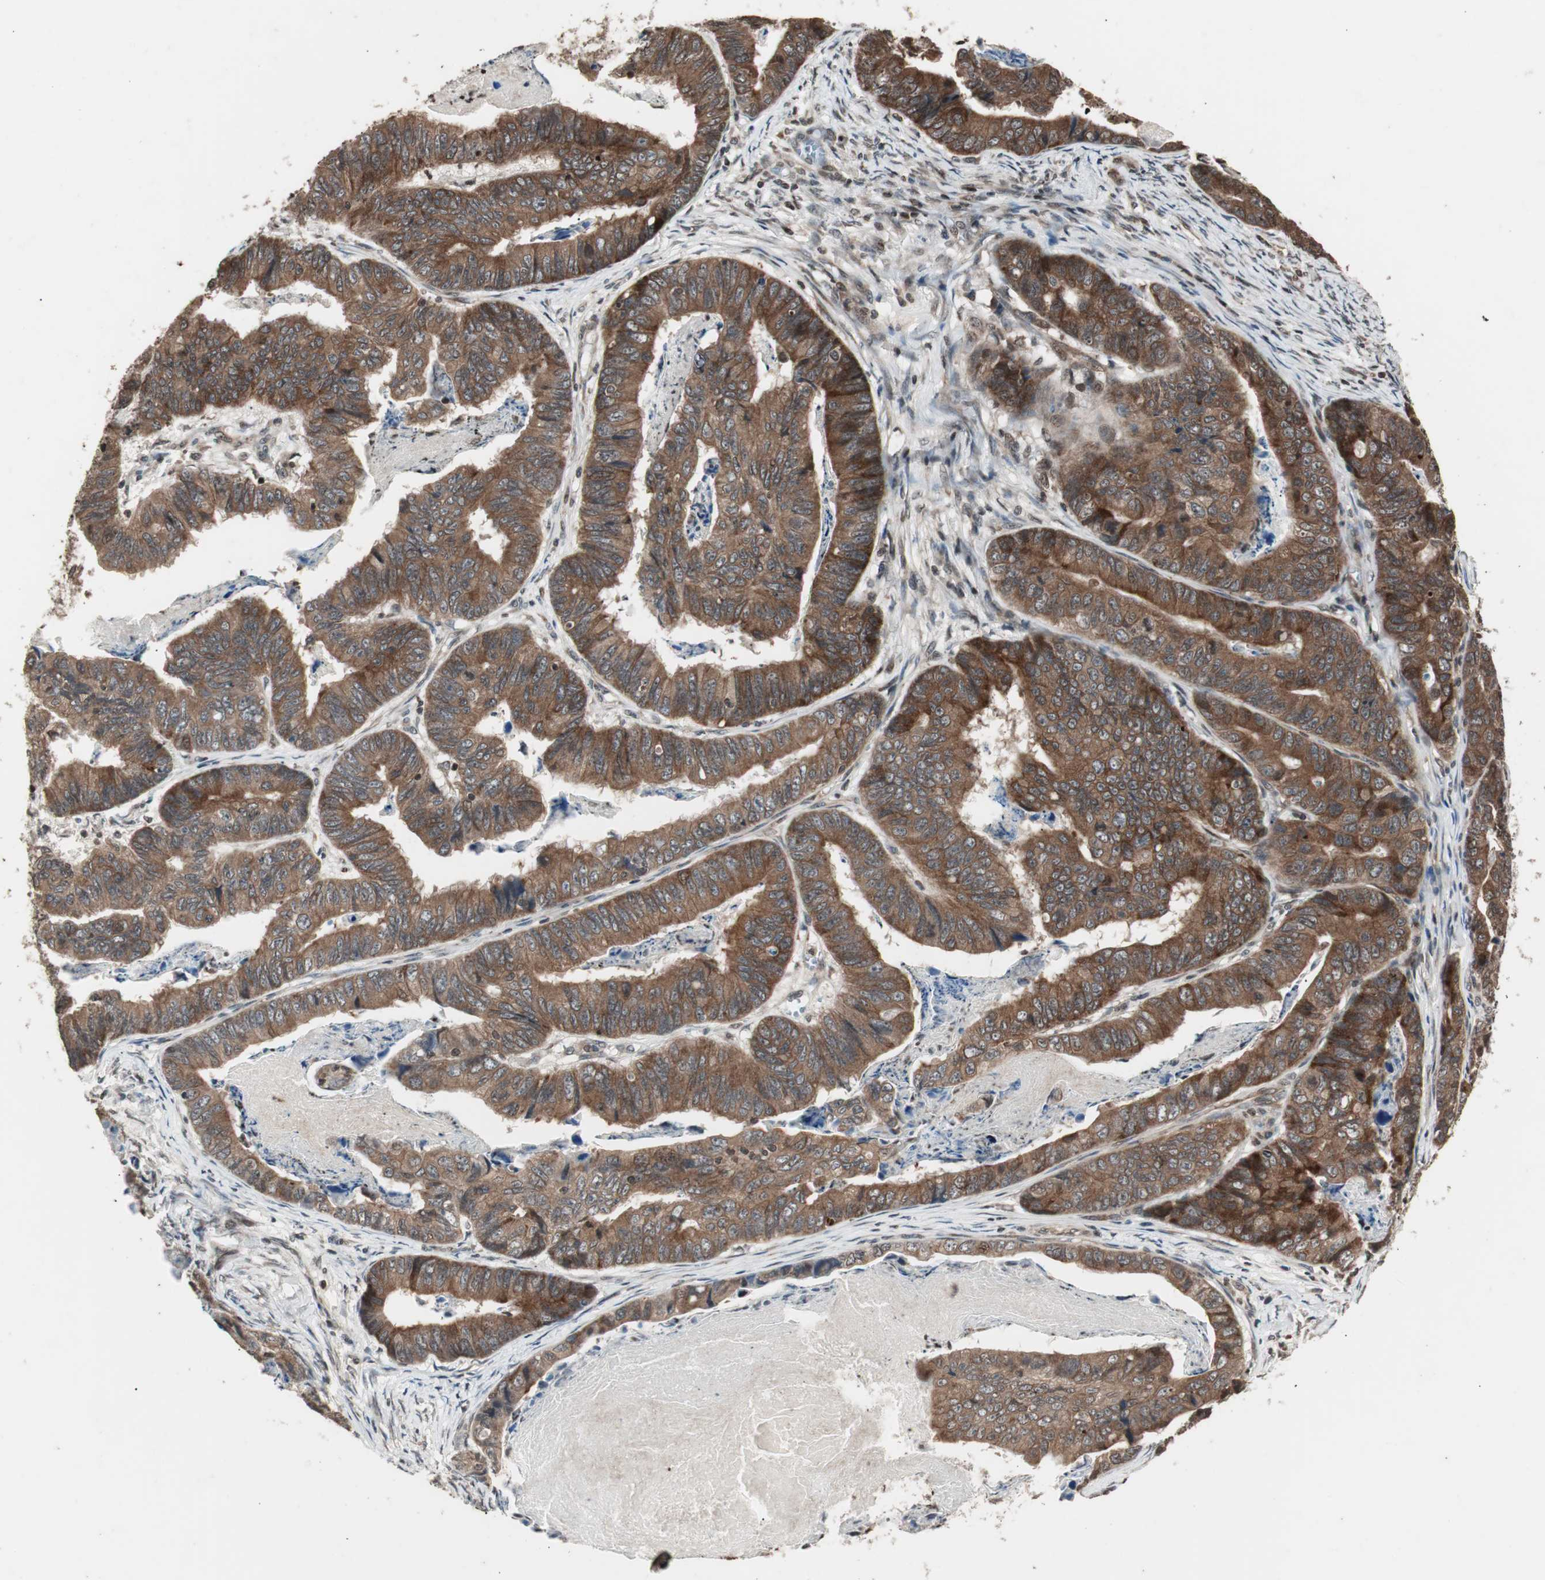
{"staining": {"intensity": "moderate", "quantity": ">75%", "location": "cytoplasmic/membranous"}, "tissue": "stomach cancer", "cell_type": "Tumor cells", "image_type": "cancer", "snomed": [{"axis": "morphology", "description": "Adenocarcinoma, NOS"}, {"axis": "topography", "description": "Stomach, lower"}], "caption": "This histopathology image shows immunohistochemistry staining of stomach cancer (adenocarcinoma), with medium moderate cytoplasmic/membranous staining in approximately >75% of tumor cells.", "gene": "ZFC3H1", "patient": {"sex": "male", "age": 77}}